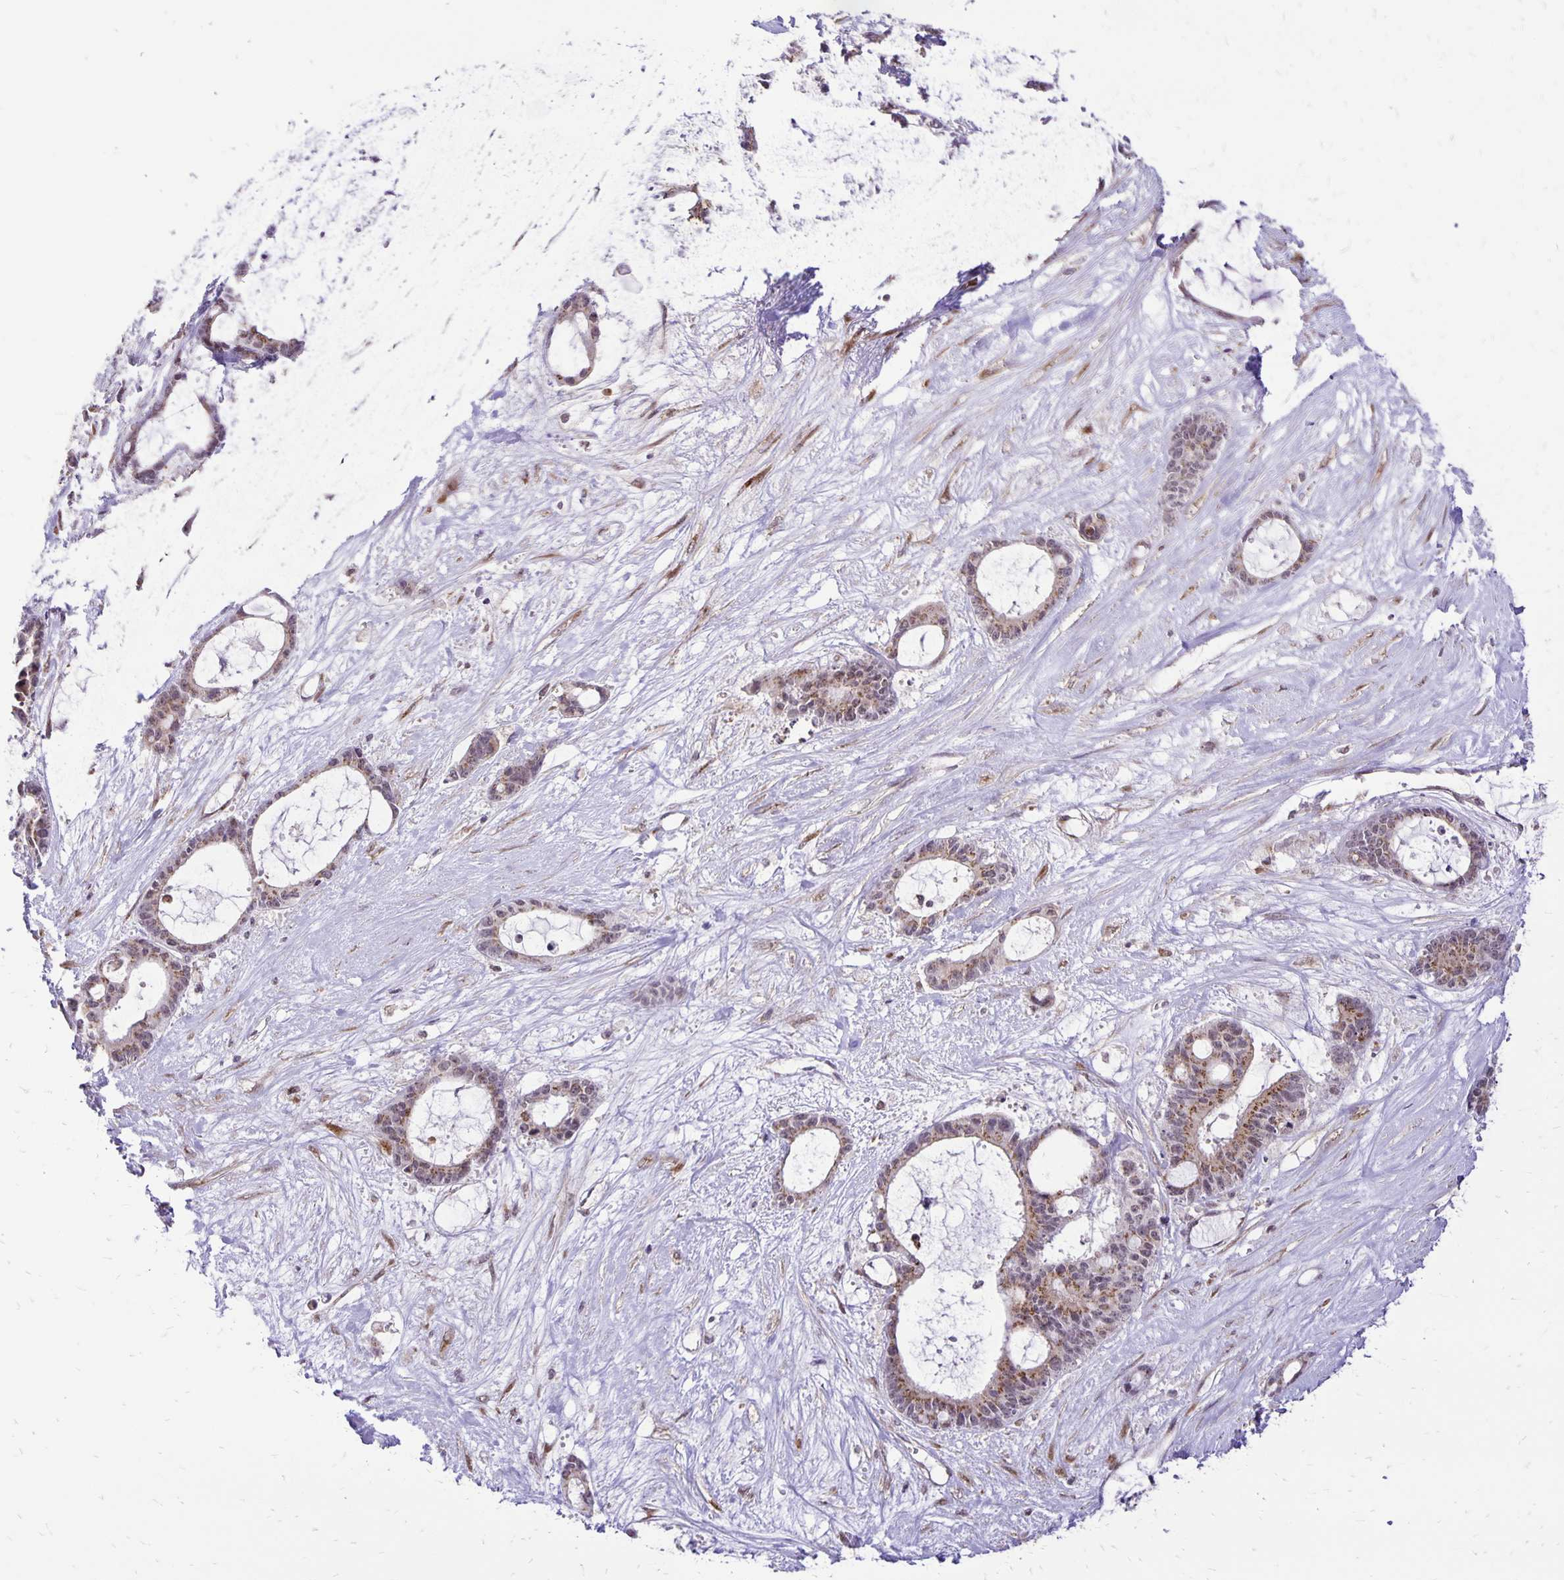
{"staining": {"intensity": "moderate", "quantity": "25%-75%", "location": "cytoplasmic/membranous"}, "tissue": "liver cancer", "cell_type": "Tumor cells", "image_type": "cancer", "snomed": [{"axis": "morphology", "description": "Normal tissue, NOS"}, {"axis": "morphology", "description": "Cholangiocarcinoma"}, {"axis": "topography", "description": "Liver"}, {"axis": "topography", "description": "Peripheral nerve tissue"}], "caption": "A brown stain highlights moderate cytoplasmic/membranous staining of a protein in human liver cholangiocarcinoma tumor cells.", "gene": "GOLGA5", "patient": {"sex": "female", "age": 73}}